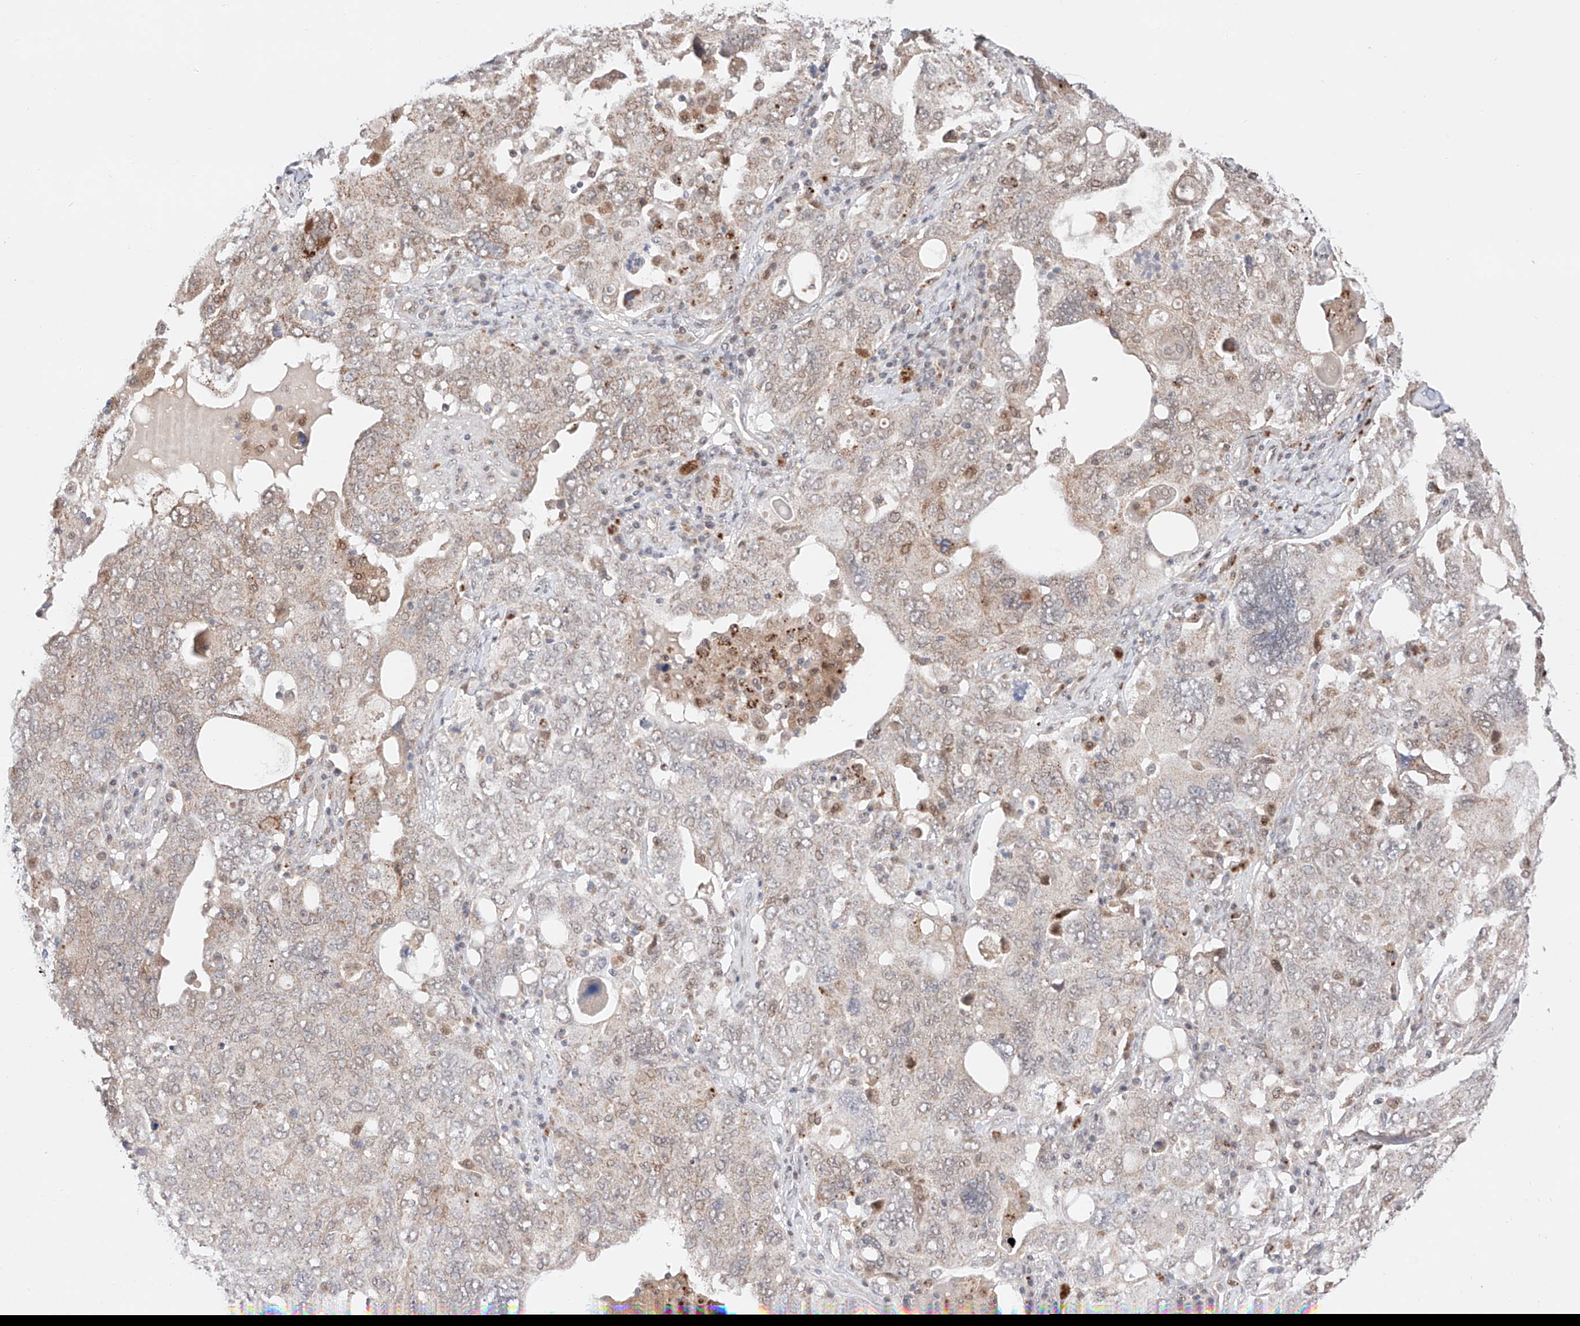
{"staining": {"intensity": "moderate", "quantity": "<25%", "location": "cytoplasmic/membranous"}, "tissue": "ovarian cancer", "cell_type": "Tumor cells", "image_type": "cancer", "snomed": [{"axis": "morphology", "description": "Carcinoma, endometroid"}, {"axis": "topography", "description": "Ovary"}], "caption": "A brown stain highlights moderate cytoplasmic/membranous positivity of a protein in human ovarian cancer tumor cells.", "gene": "GCNT1", "patient": {"sex": "female", "age": 62}}